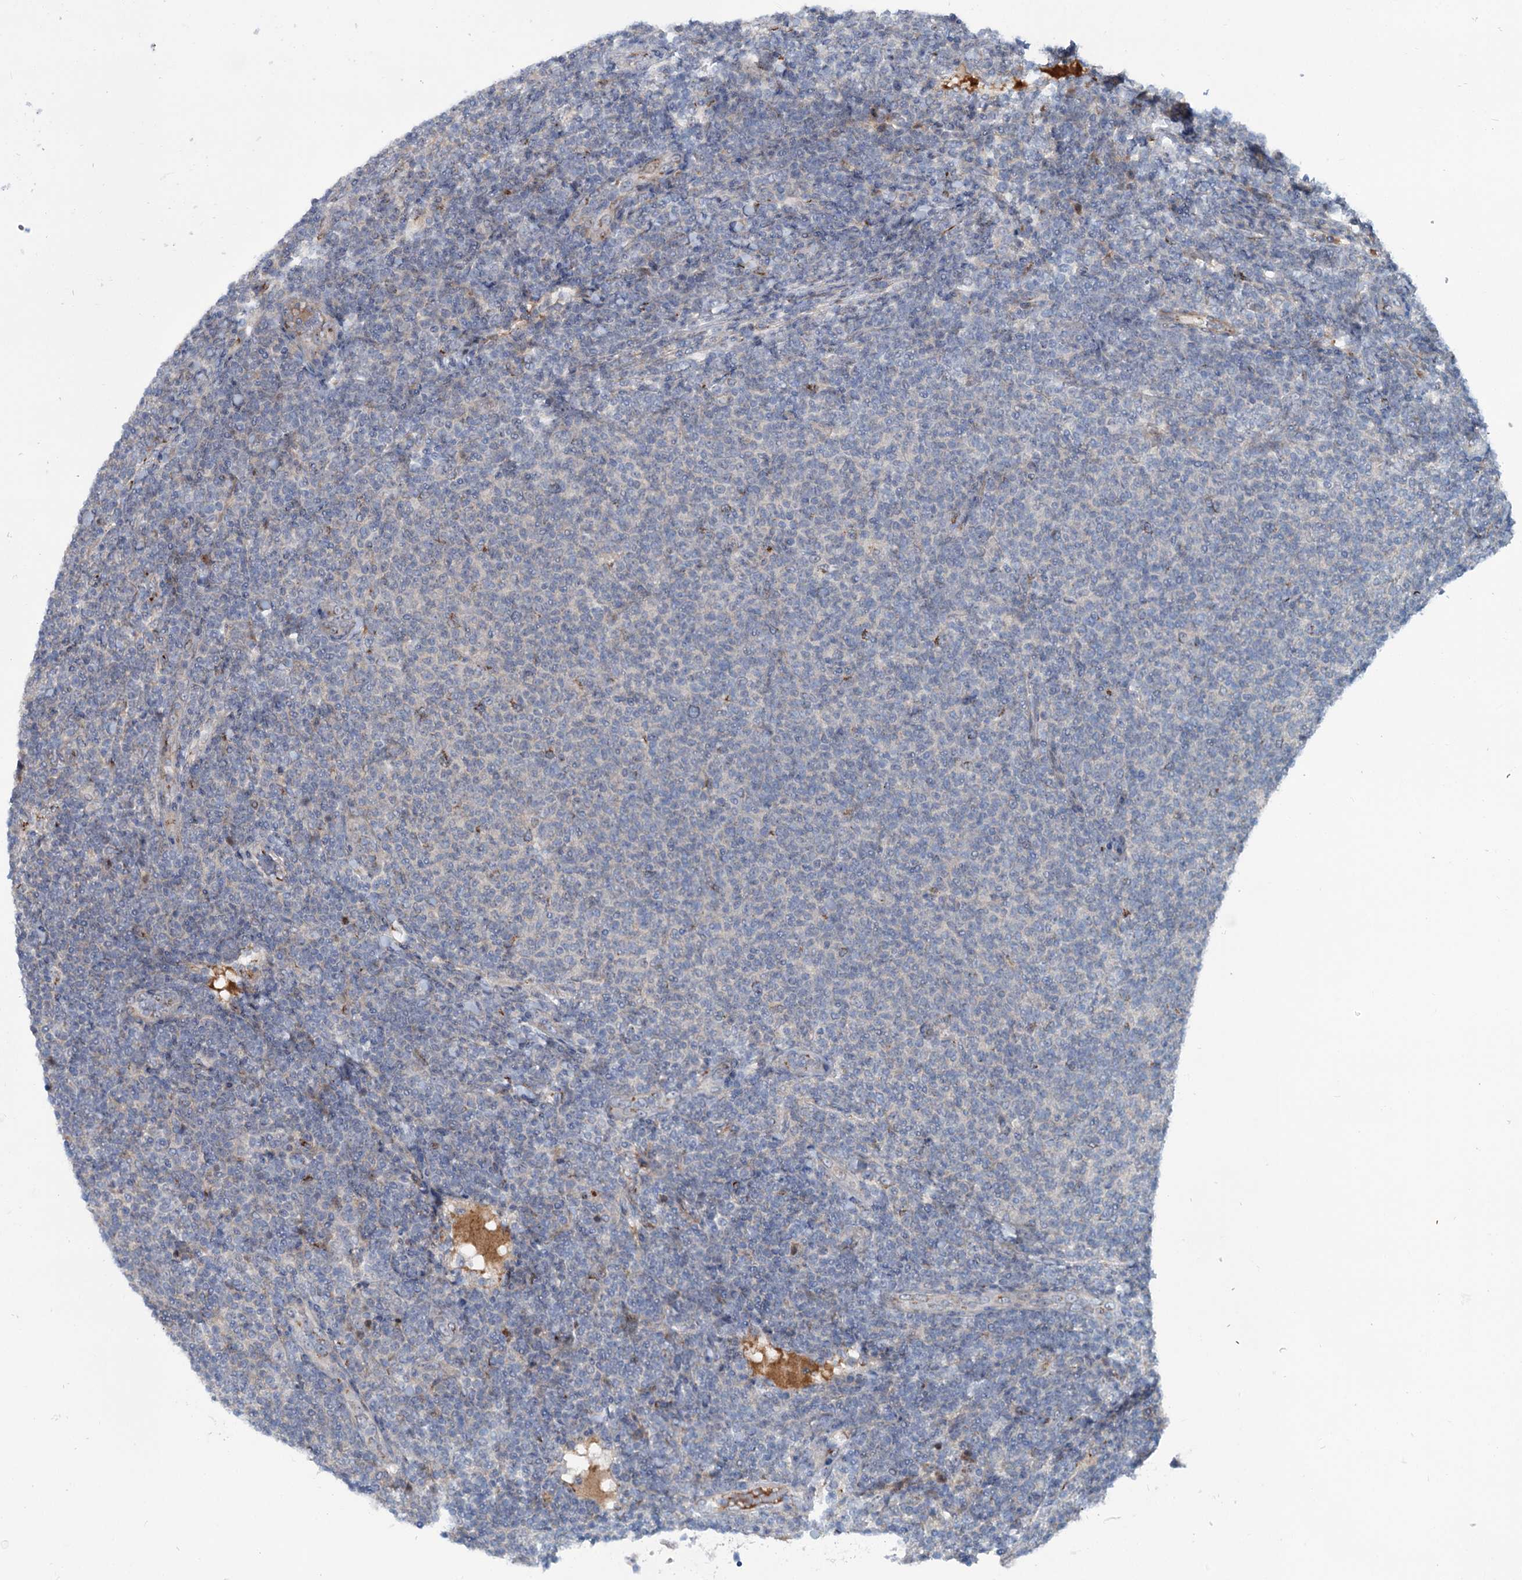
{"staining": {"intensity": "moderate", "quantity": "<25%", "location": "cytoplasmic/membranous"}, "tissue": "lymphoma", "cell_type": "Tumor cells", "image_type": "cancer", "snomed": [{"axis": "morphology", "description": "Malignant lymphoma, non-Hodgkin's type, Low grade"}, {"axis": "topography", "description": "Lymph node"}], "caption": "Low-grade malignant lymphoma, non-Hodgkin's type stained with DAB immunohistochemistry (IHC) exhibits low levels of moderate cytoplasmic/membranous positivity in approximately <25% of tumor cells. Immunohistochemistry stains the protein in brown and the nuclei are stained blue.", "gene": "ELP4", "patient": {"sex": "male", "age": 66}}